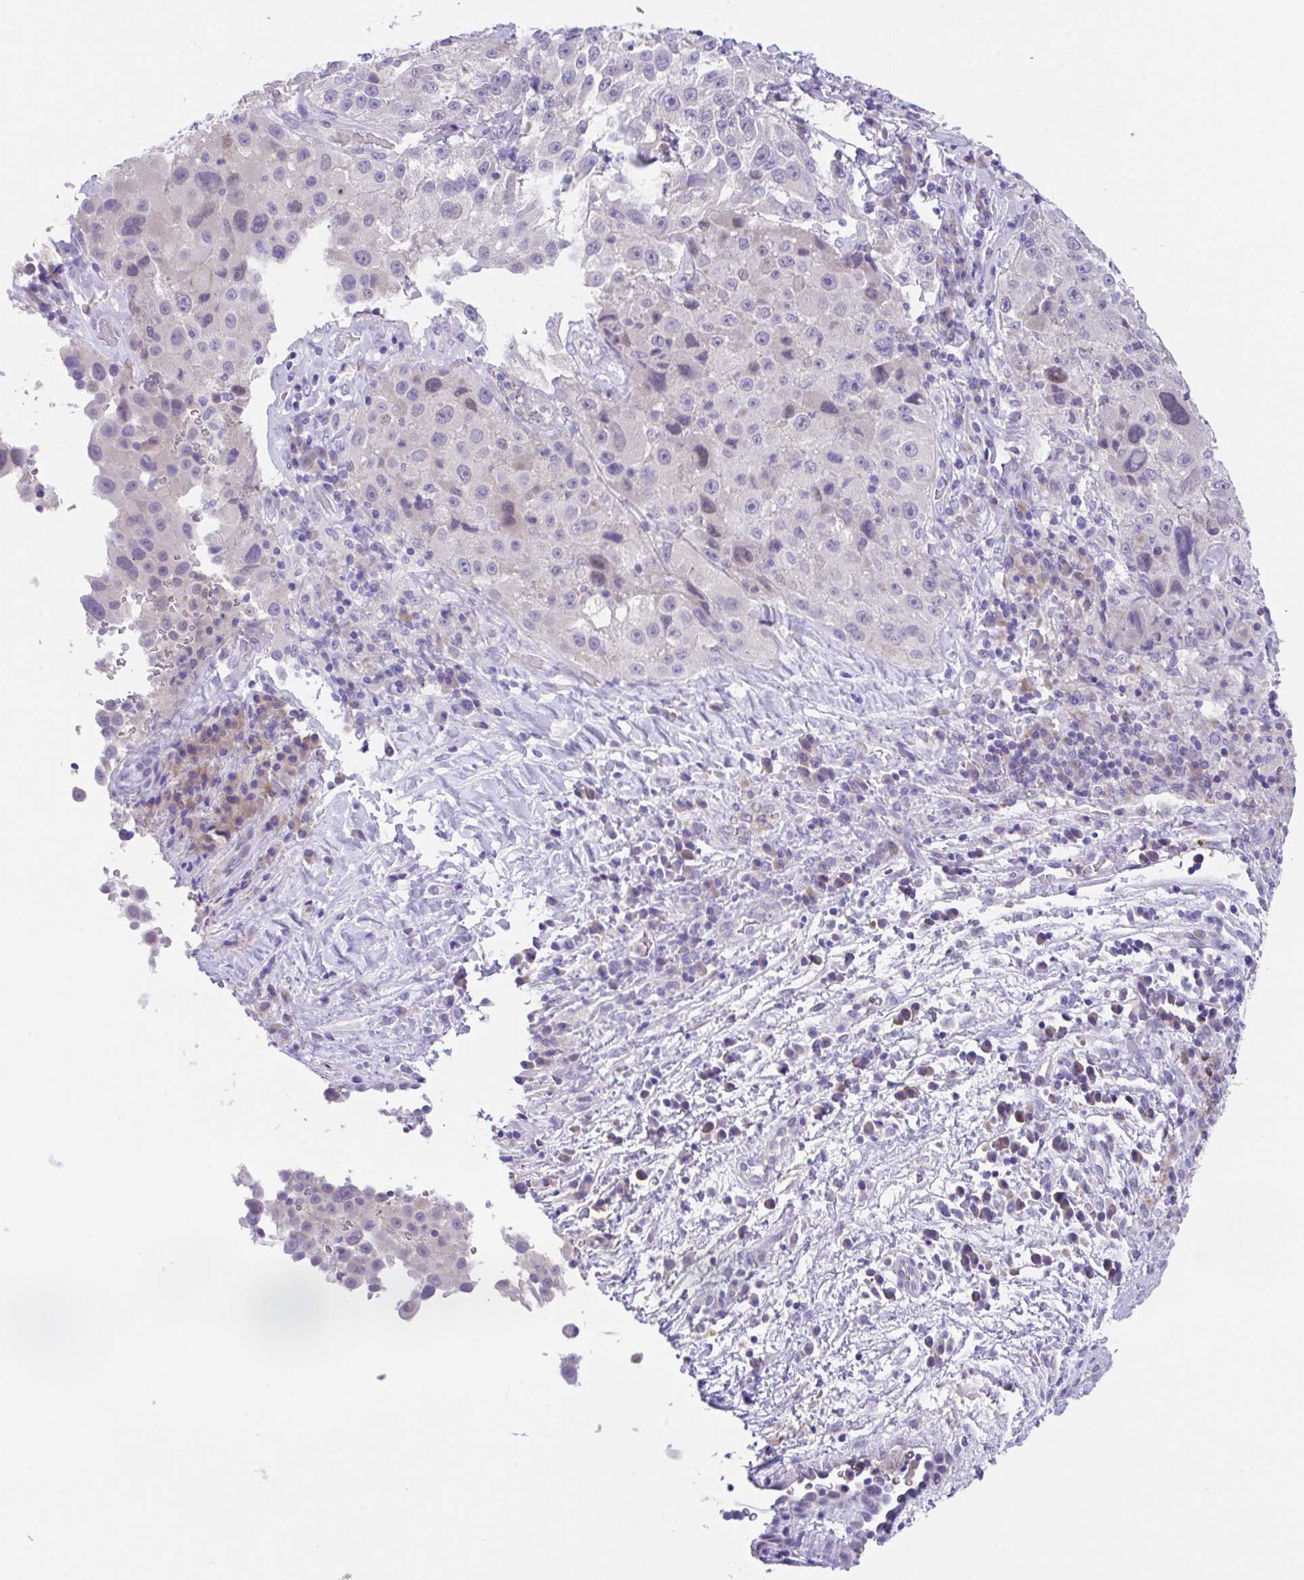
{"staining": {"intensity": "negative", "quantity": "none", "location": "none"}, "tissue": "melanoma", "cell_type": "Tumor cells", "image_type": "cancer", "snomed": [{"axis": "morphology", "description": "Malignant melanoma, Metastatic site"}, {"axis": "topography", "description": "Lymph node"}], "caption": "DAB immunohistochemical staining of malignant melanoma (metastatic site) exhibits no significant expression in tumor cells.", "gene": "HOXB4", "patient": {"sex": "male", "age": 62}}